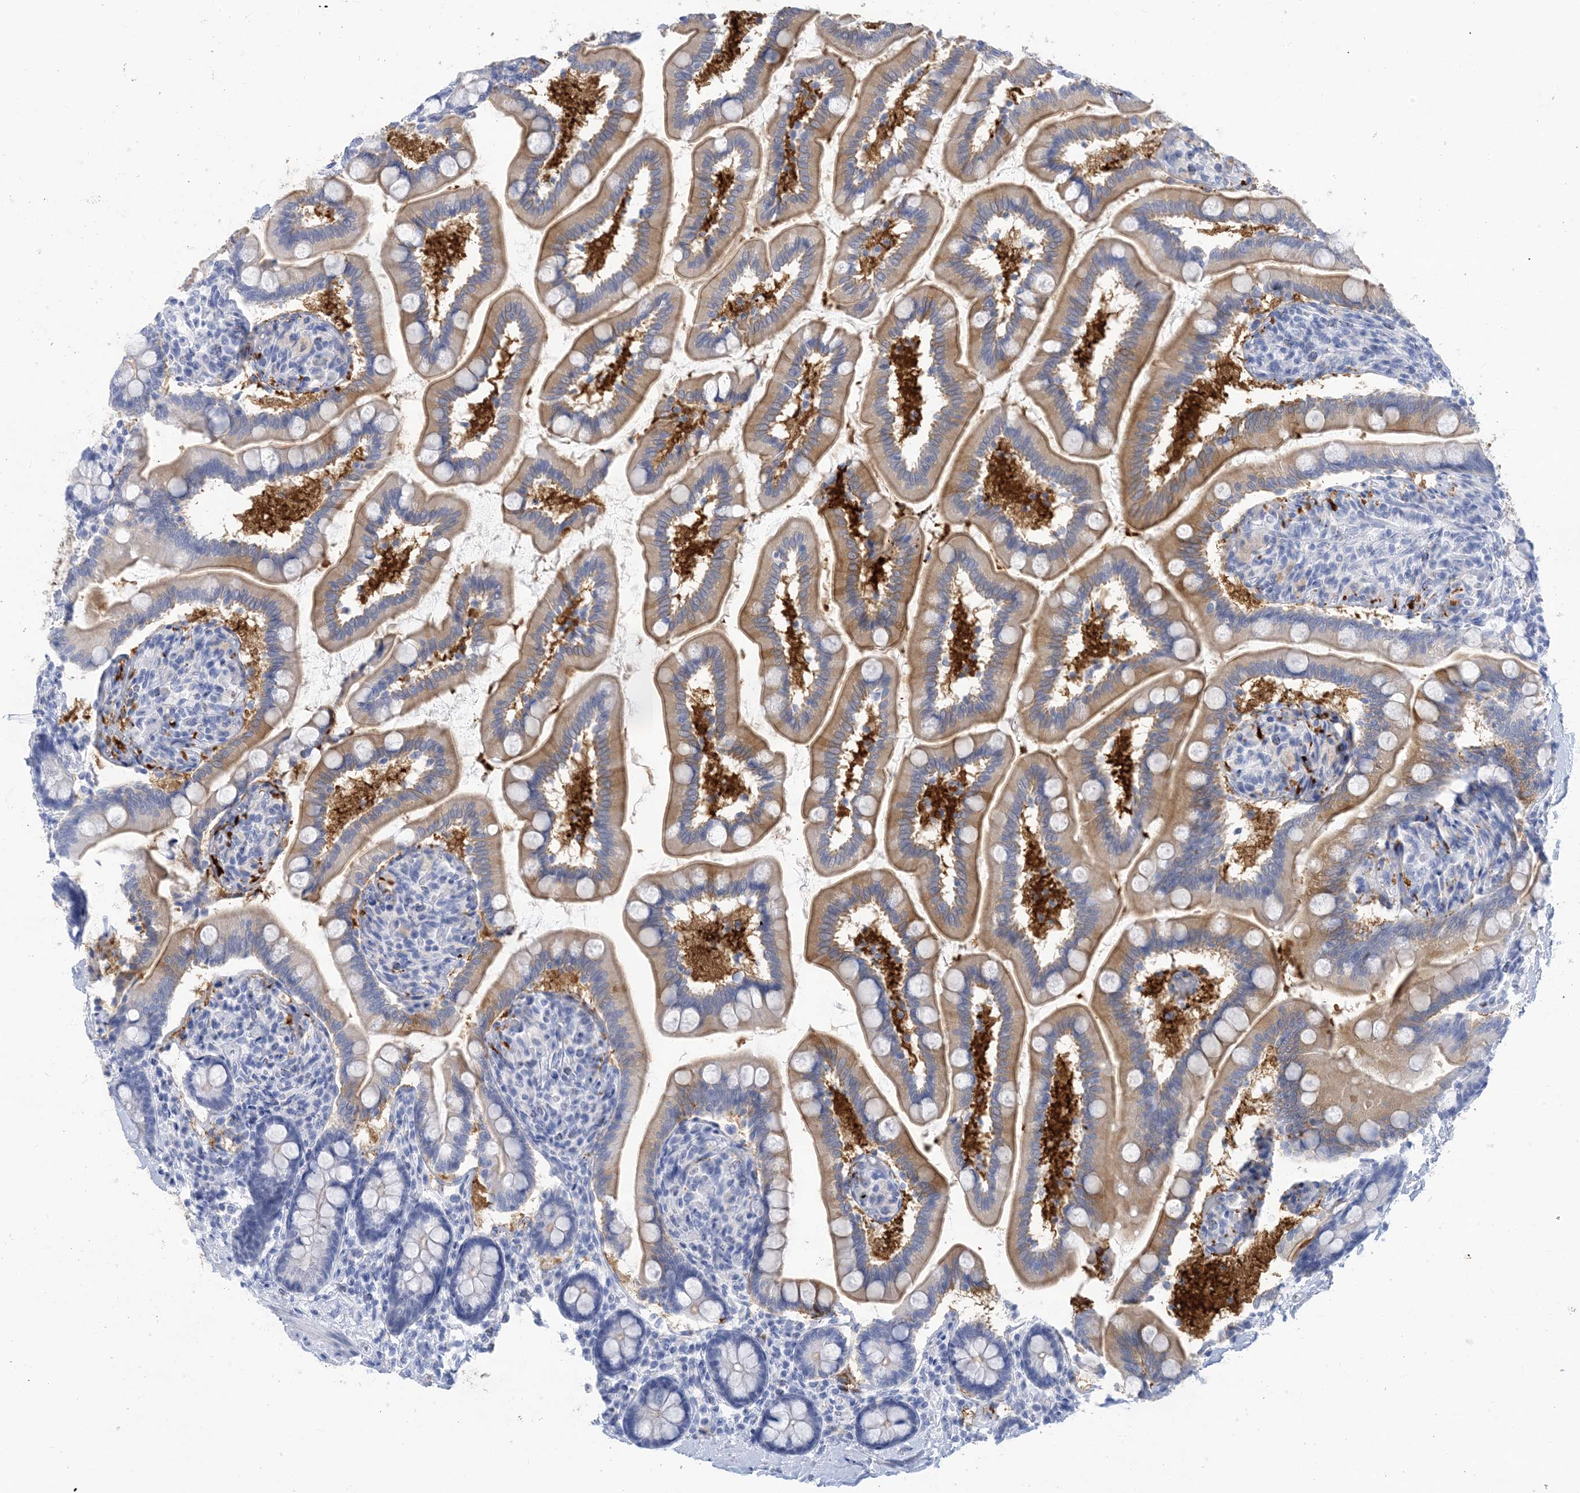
{"staining": {"intensity": "moderate", "quantity": ">75%", "location": "cytoplasmic/membranous"}, "tissue": "small intestine", "cell_type": "Glandular cells", "image_type": "normal", "snomed": [{"axis": "morphology", "description": "Normal tissue, NOS"}, {"axis": "topography", "description": "Small intestine"}], "caption": "Unremarkable small intestine displays moderate cytoplasmic/membranous expression in approximately >75% of glandular cells, visualized by immunohistochemistry. (DAB (3,3'-diaminobenzidine) IHC with brightfield microscopy, high magnification).", "gene": "SH3YL1", "patient": {"sex": "female", "age": 64}}